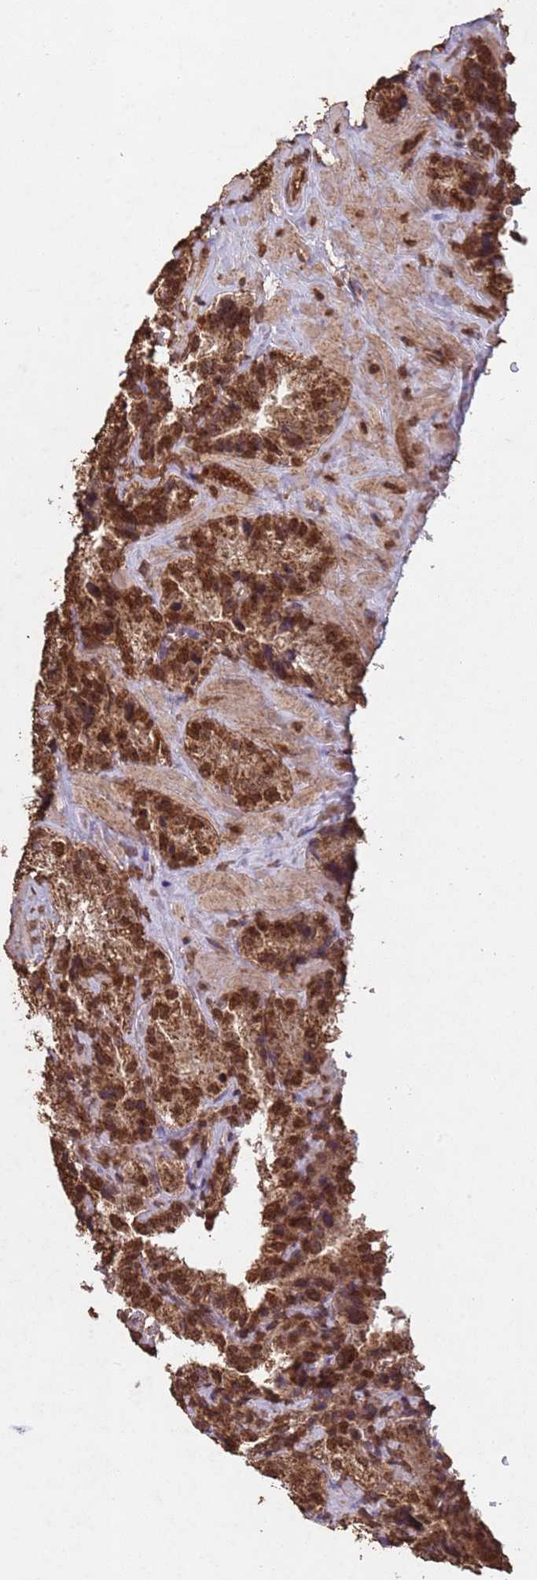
{"staining": {"intensity": "strong", "quantity": ">75%", "location": "cytoplasmic/membranous,nuclear"}, "tissue": "seminal vesicle", "cell_type": "Glandular cells", "image_type": "normal", "snomed": [{"axis": "morphology", "description": "Normal tissue, NOS"}, {"axis": "topography", "description": "Seminal veicle"}], "caption": "Protein staining demonstrates strong cytoplasmic/membranous,nuclear staining in about >75% of glandular cells in benign seminal vesicle. (Stains: DAB in brown, nuclei in blue, Microscopy: brightfield microscopy at high magnification).", "gene": "HDAC10", "patient": {"sex": "male", "age": 58}}